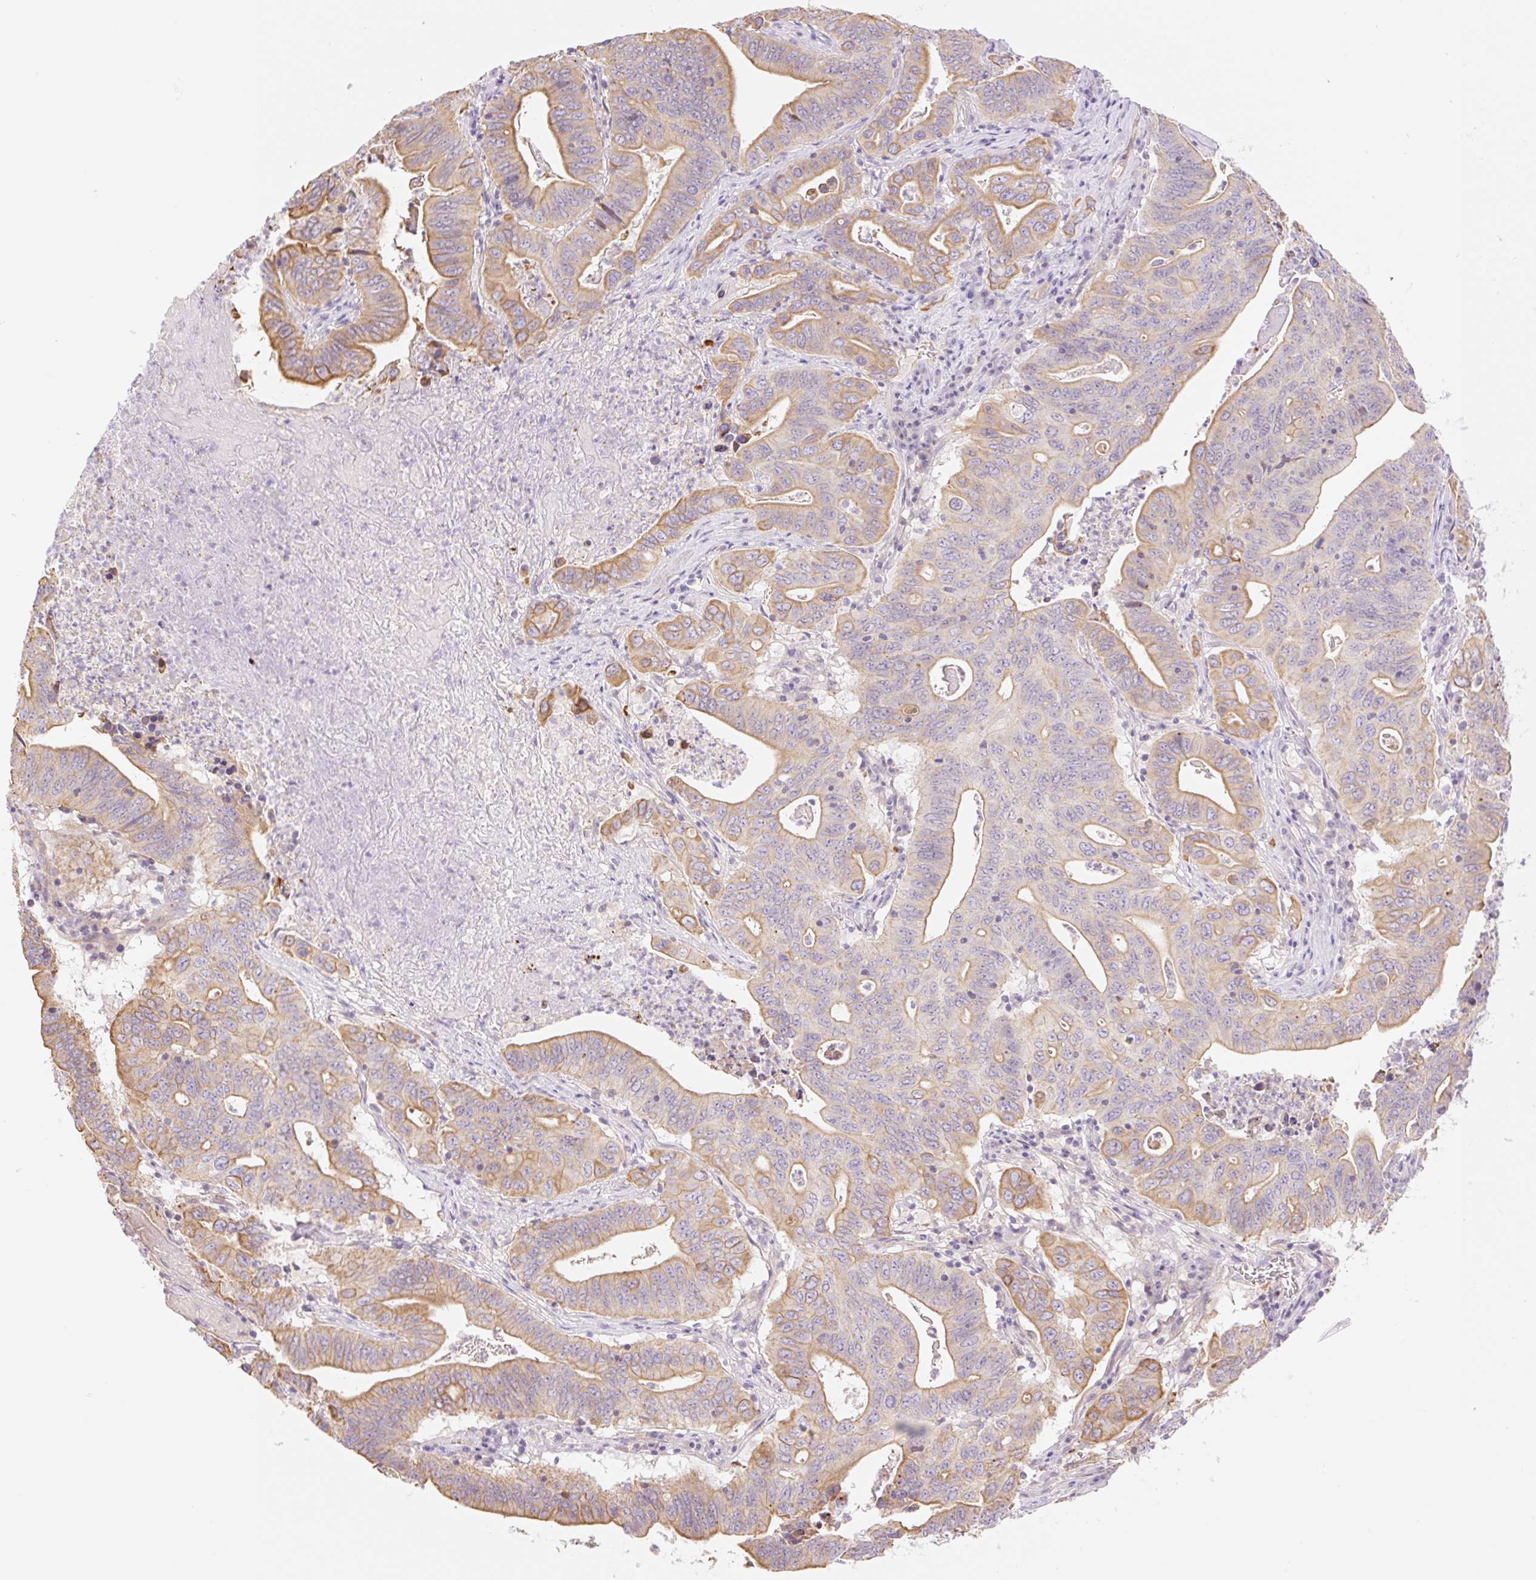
{"staining": {"intensity": "moderate", "quantity": ">75%", "location": "cytoplasmic/membranous"}, "tissue": "lung cancer", "cell_type": "Tumor cells", "image_type": "cancer", "snomed": [{"axis": "morphology", "description": "Adenocarcinoma, NOS"}, {"axis": "topography", "description": "Lung"}], "caption": "Lung cancer (adenocarcinoma) tissue exhibits moderate cytoplasmic/membranous positivity in about >75% of tumor cells, visualized by immunohistochemistry.", "gene": "NLRP5", "patient": {"sex": "female", "age": 60}}